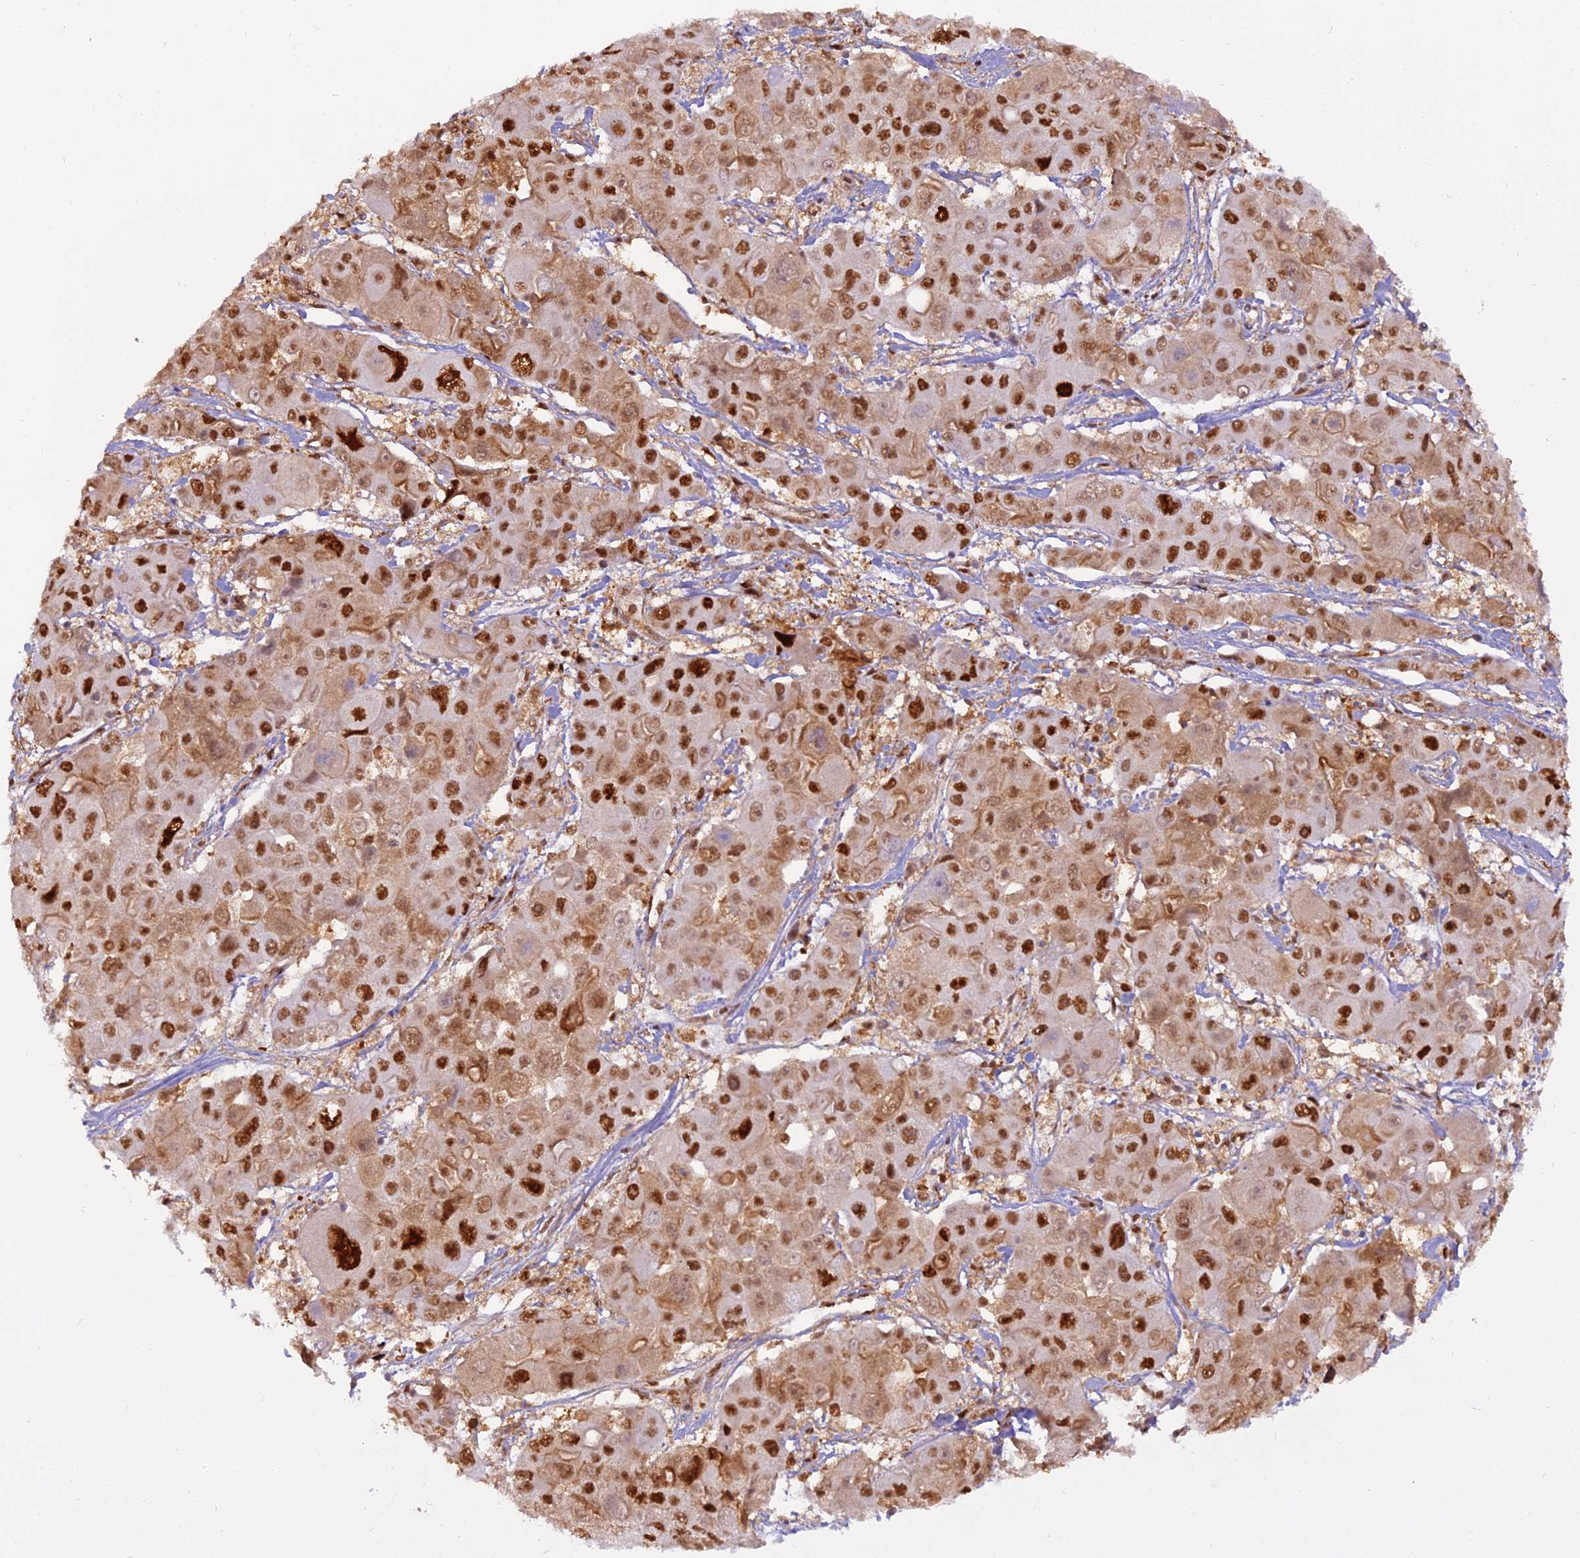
{"staining": {"intensity": "moderate", "quantity": ">75%", "location": "nuclear"}, "tissue": "liver cancer", "cell_type": "Tumor cells", "image_type": "cancer", "snomed": [{"axis": "morphology", "description": "Cholangiocarcinoma"}, {"axis": "topography", "description": "Liver"}], "caption": "Tumor cells demonstrate medium levels of moderate nuclear expression in about >75% of cells in liver cancer (cholangiocarcinoma).", "gene": "NPEPL1", "patient": {"sex": "male", "age": 67}}